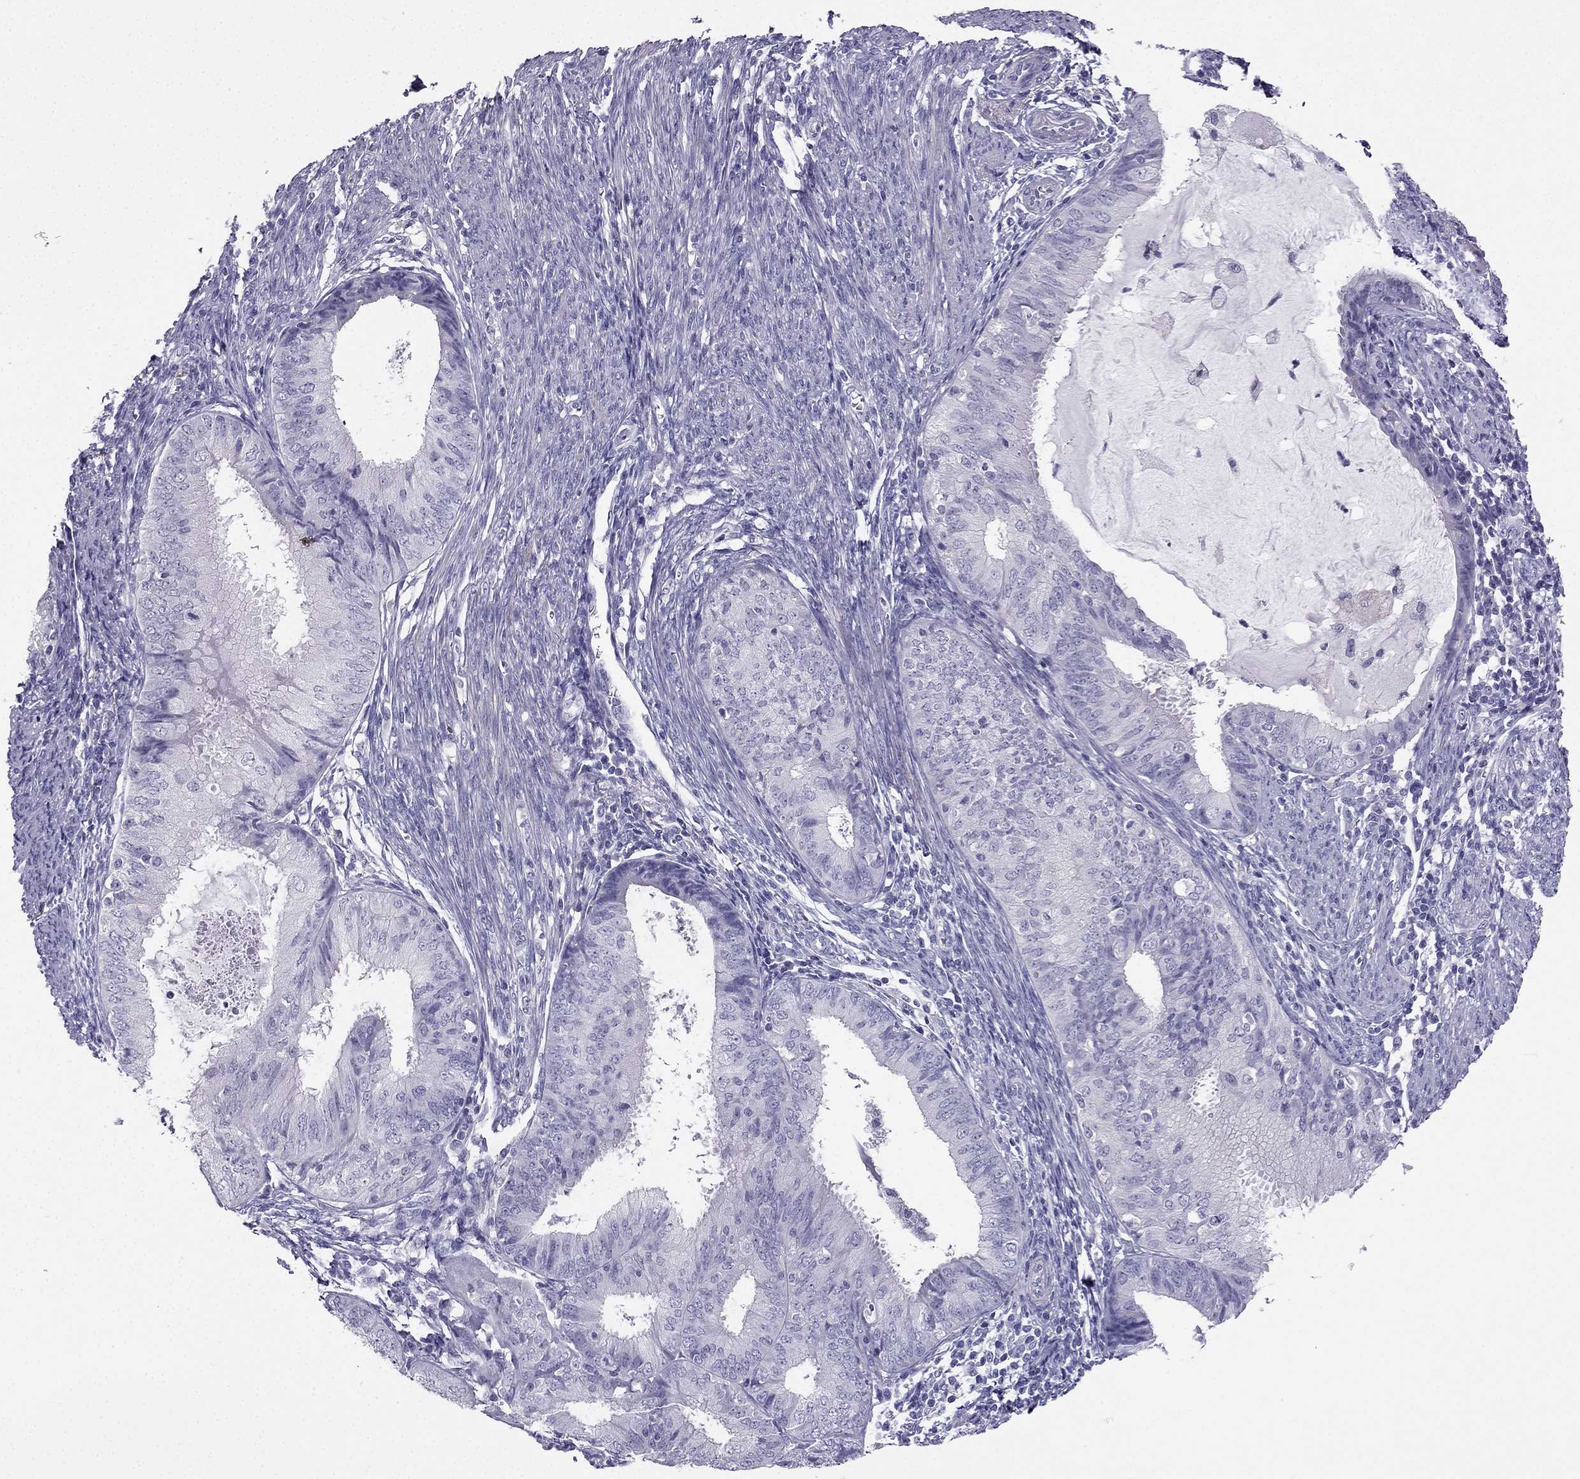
{"staining": {"intensity": "negative", "quantity": "none", "location": "none"}, "tissue": "endometrial cancer", "cell_type": "Tumor cells", "image_type": "cancer", "snomed": [{"axis": "morphology", "description": "Adenocarcinoma, NOS"}, {"axis": "topography", "description": "Endometrium"}], "caption": "An immunohistochemistry micrograph of endometrial cancer is shown. There is no staining in tumor cells of endometrial cancer.", "gene": "LMTK3", "patient": {"sex": "female", "age": 57}}